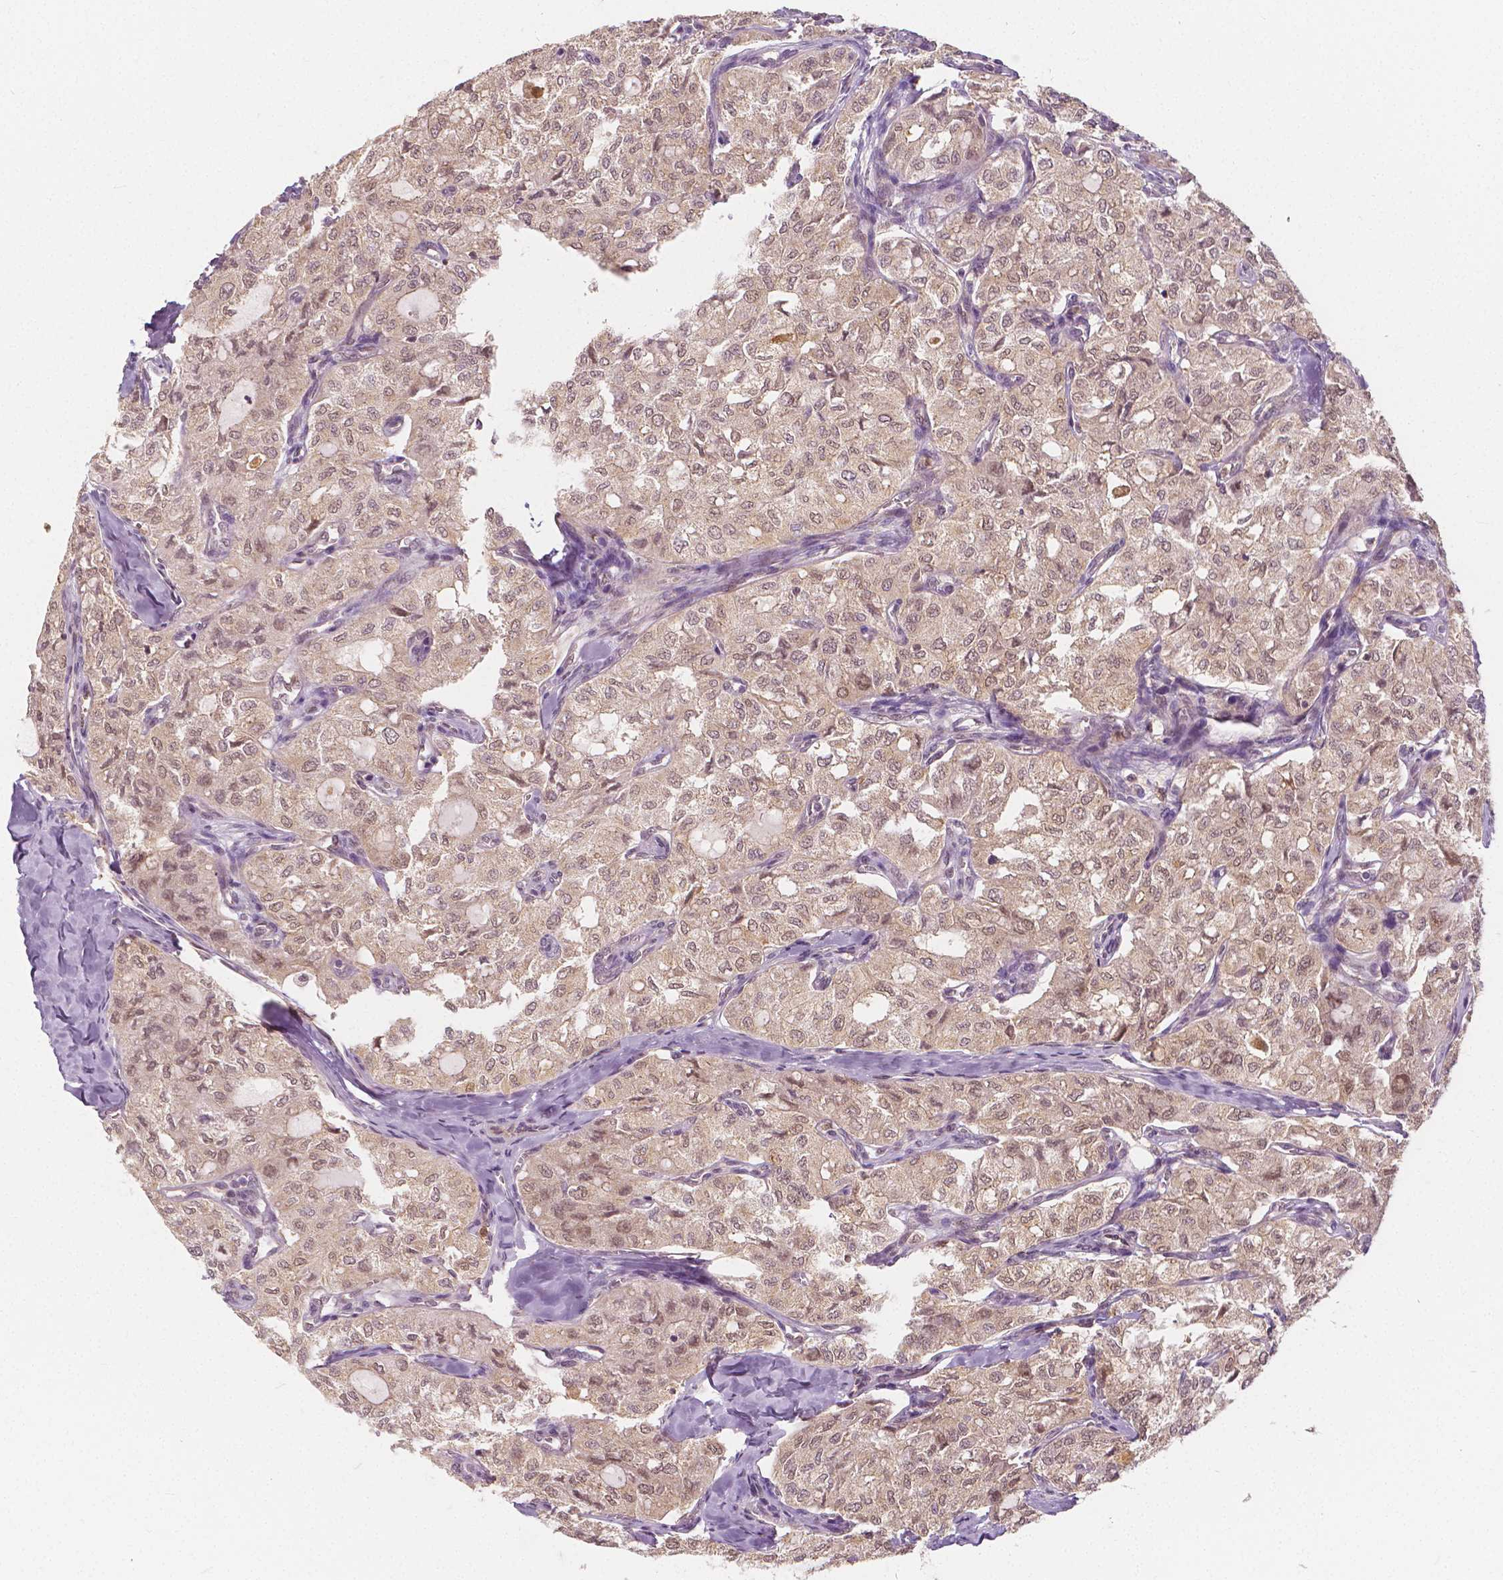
{"staining": {"intensity": "moderate", "quantity": ">75%", "location": "cytoplasmic/membranous,nuclear"}, "tissue": "thyroid cancer", "cell_type": "Tumor cells", "image_type": "cancer", "snomed": [{"axis": "morphology", "description": "Follicular adenoma carcinoma, NOS"}, {"axis": "topography", "description": "Thyroid gland"}], "caption": "The immunohistochemical stain labels moderate cytoplasmic/membranous and nuclear positivity in tumor cells of thyroid cancer tissue.", "gene": "NAPRT", "patient": {"sex": "male", "age": 75}}